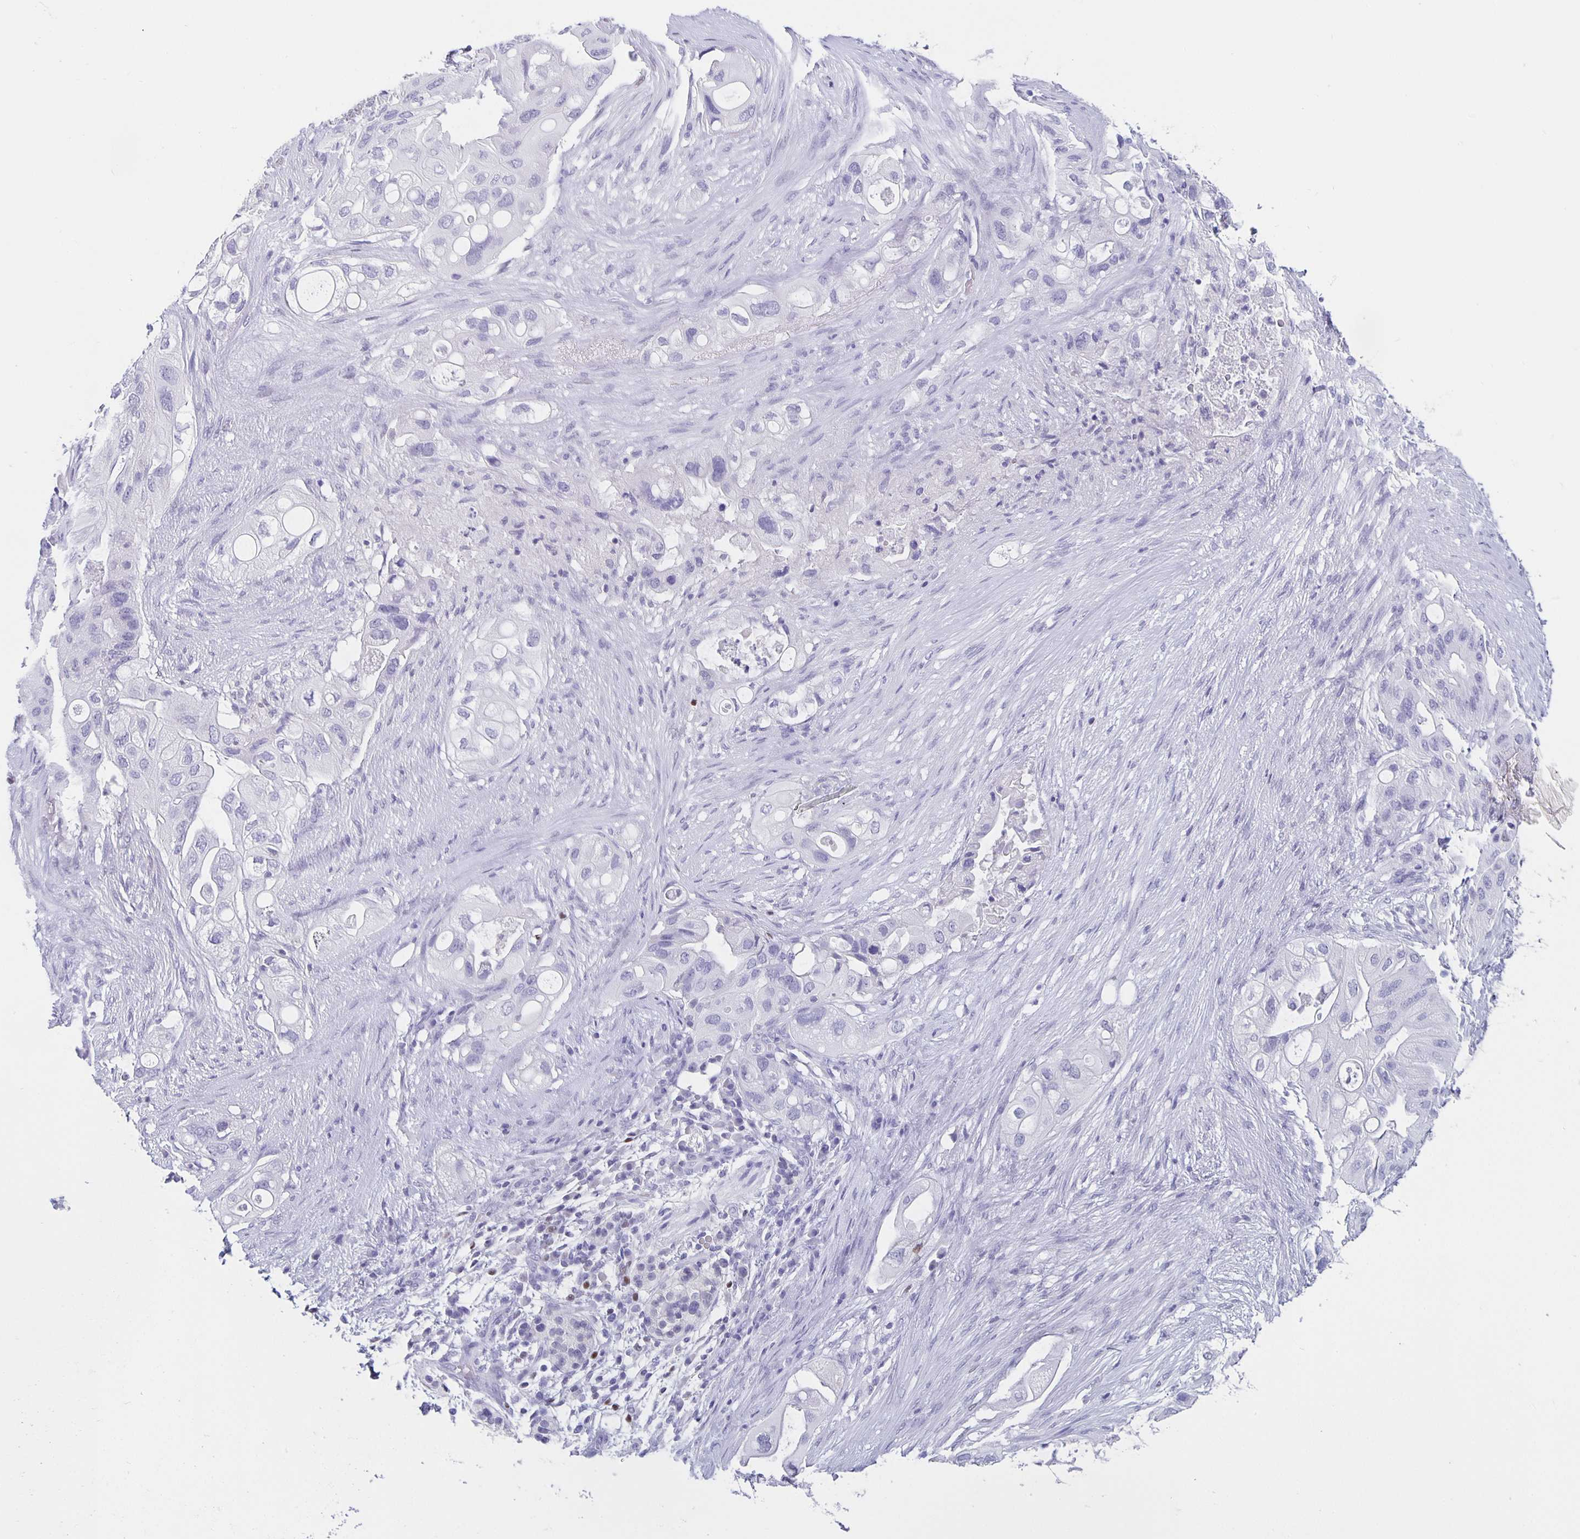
{"staining": {"intensity": "negative", "quantity": "none", "location": "none"}, "tissue": "pancreatic cancer", "cell_type": "Tumor cells", "image_type": "cancer", "snomed": [{"axis": "morphology", "description": "Adenocarcinoma, NOS"}, {"axis": "topography", "description": "Pancreas"}], "caption": "Immunohistochemistry micrograph of neoplastic tissue: human adenocarcinoma (pancreatic) stained with DAB (3,3'-diaminobenzidine) reveals no significant protein expression in tumor cells.", "gene": "SATB2", "patient": {"sex": "female", "age": 72}}